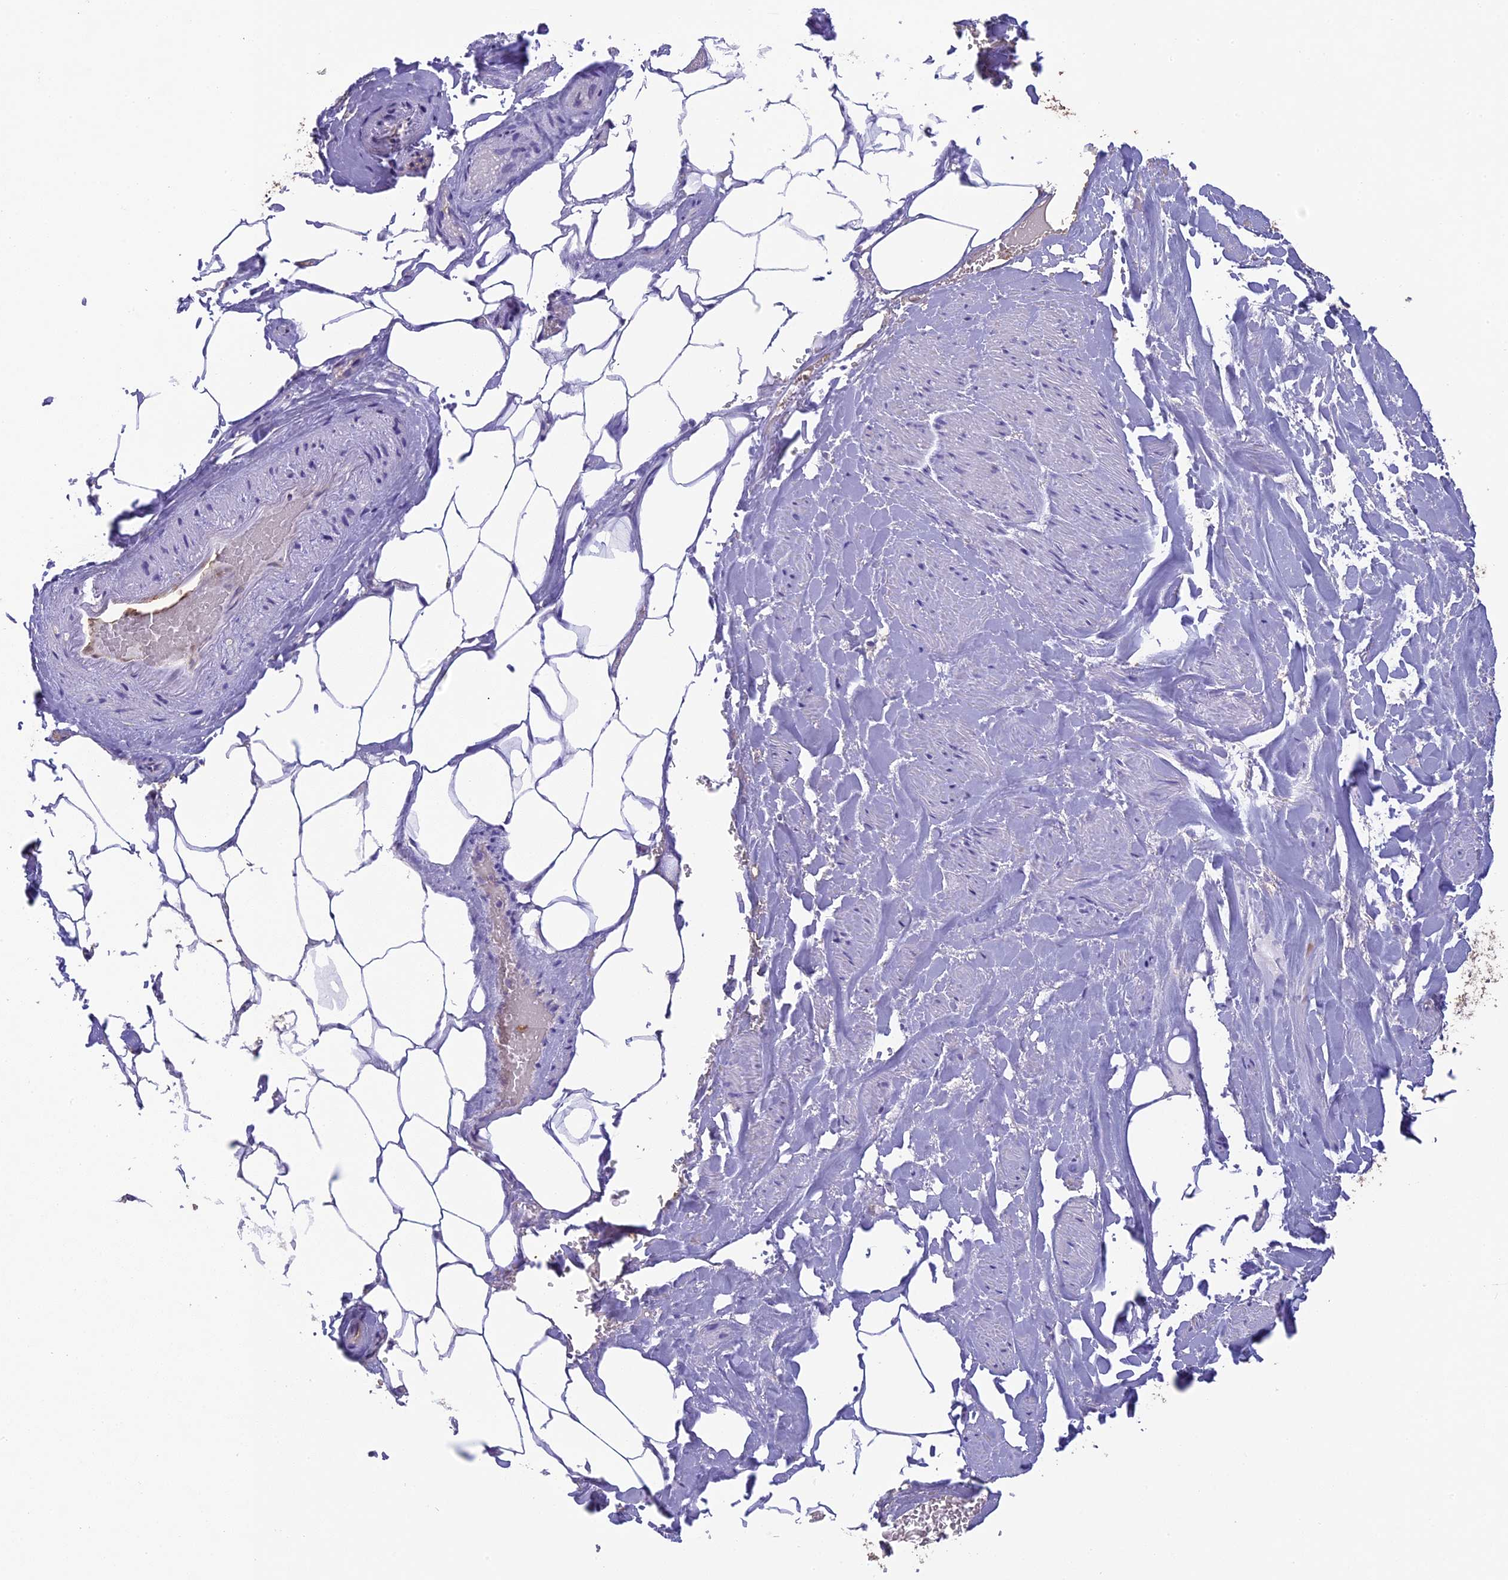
{"staining": {"intensity": "negative", "quantity": "none", "location": "none"}, "tissue": "adipose tissue", "cell_type": "Adipocytes", "image_type": "normal", "snomed": [{"axis": "morphology", "description": "Normal tissue, NOS"}, {"axis": "morphology", "description": "Adenocarcinoma, Low grade"}, {"axis": "topography", "description": "Prostate"}, {"axis": "topography", "description": "Peripheral nerve tissue"}], "caption": "Immunohistochemistry (IHC) of benign human adipose tissue exhibits no positivity in adipocytes. The staining is performed using DAB (3,3'-diaminobenzidine) brown chromogen with nuclei counter-stained in using hematoxylin.", "gene": "ARHGAP19", "patient": {"sex": "male", "age": 63}}